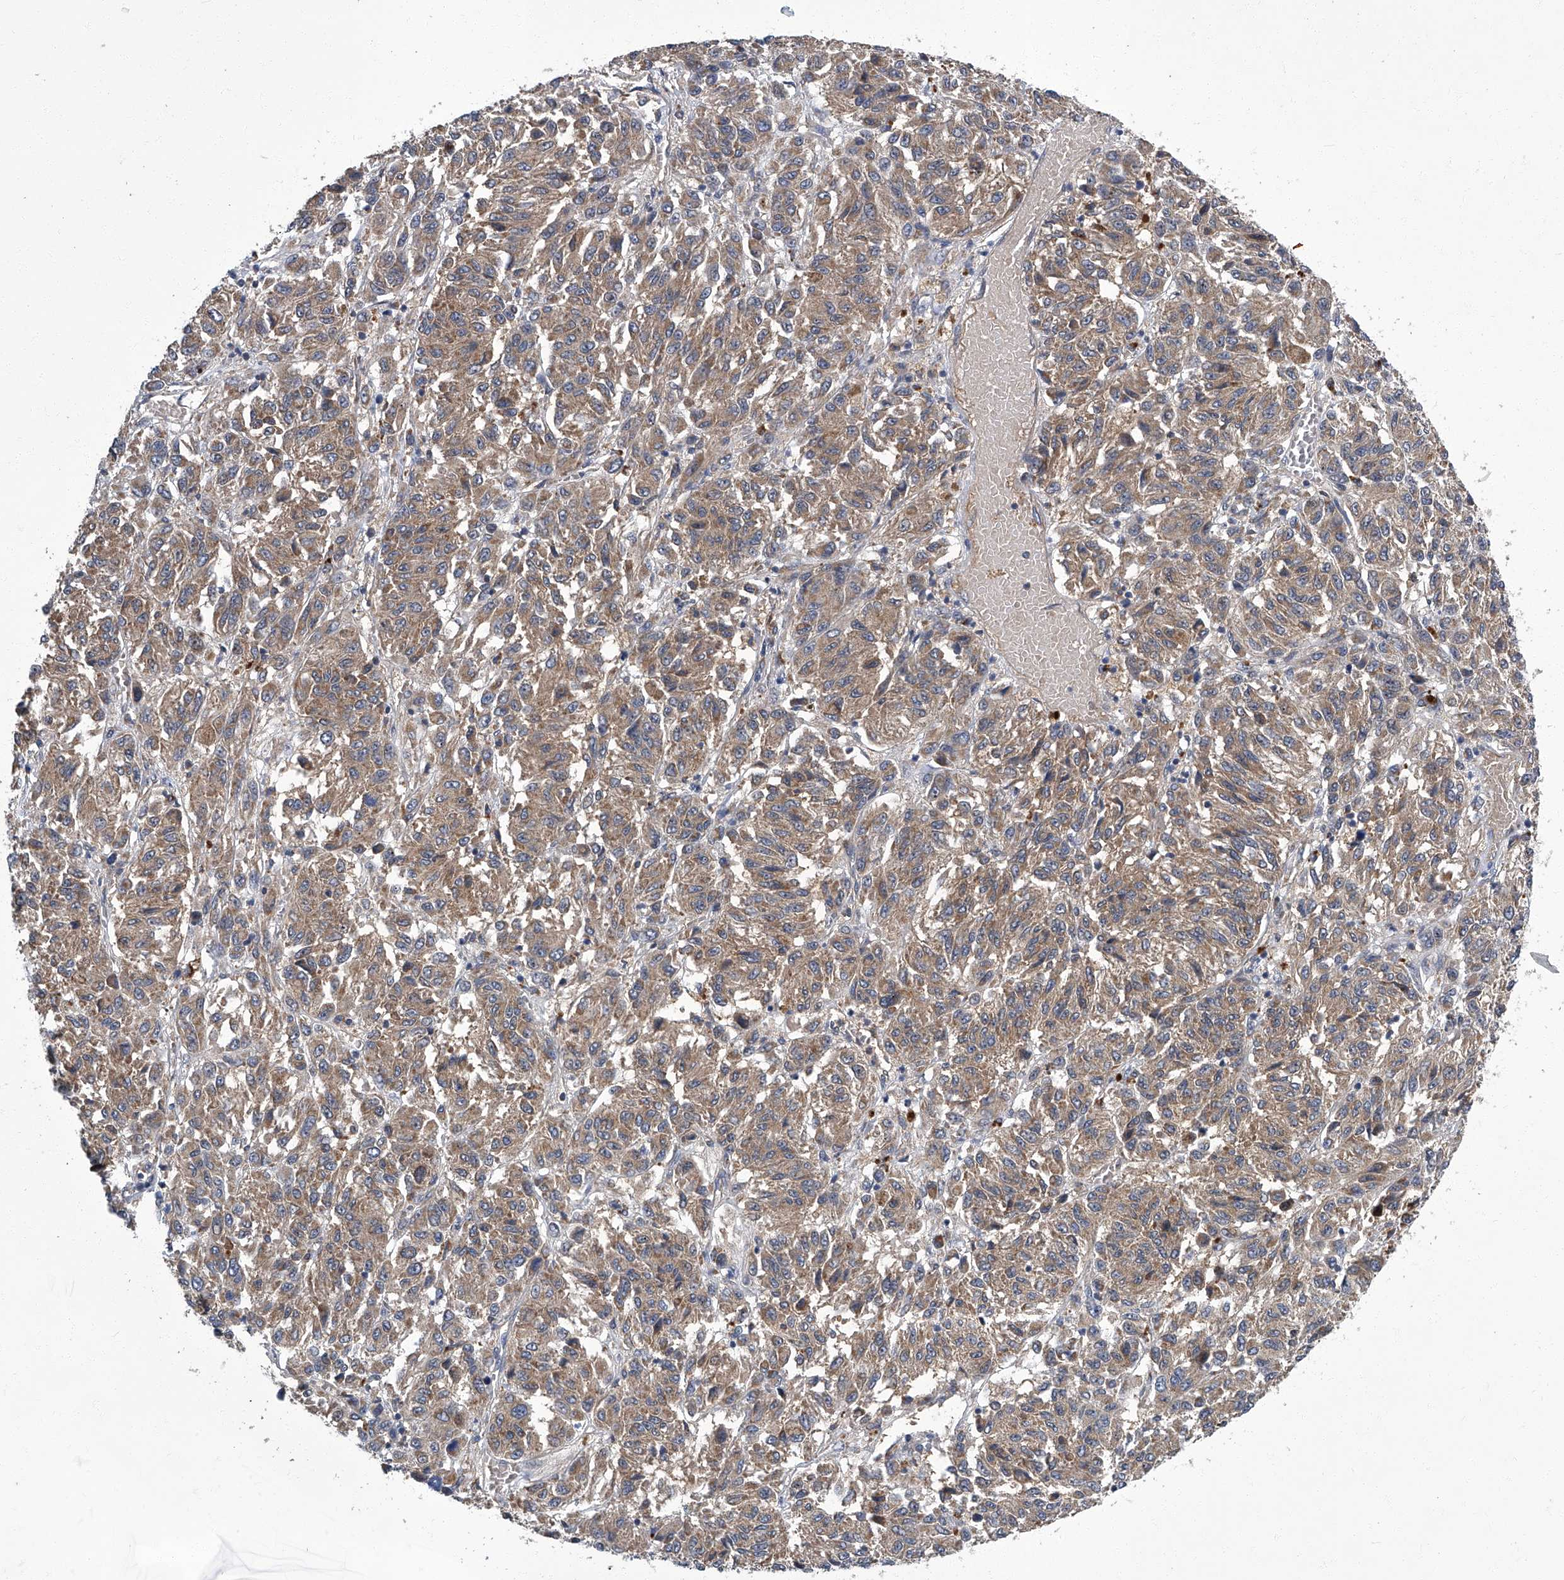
{"staining": {"intensity": "weak", "quantity": ">75%", "location": "cytoplasmic/membranous"}, "tissue": "melanoma", "cell_type": "Tumor cells", "image_type": "cancer", "snomed": [{"axis": "morphology", "description": "Malignant melanoma, Metastatic site"}, {"axis": "topography", "description": "Lung"}], "caption": "IHC (DAB (3,3'-diaminobenzidine)) staining of human malignant melanoma (metastatic site) exhibits weak cytoplasmic/membranous protein staining in approximately >75% of tumor cells. The staining was performed using DAB to visualize the protein expression in brown, while the nuclei were stained in blue with hematoxylin (Magnification: 20x).", "gene": "TNFRSF13B", "patient": {"sex": "male", "age": 64}}